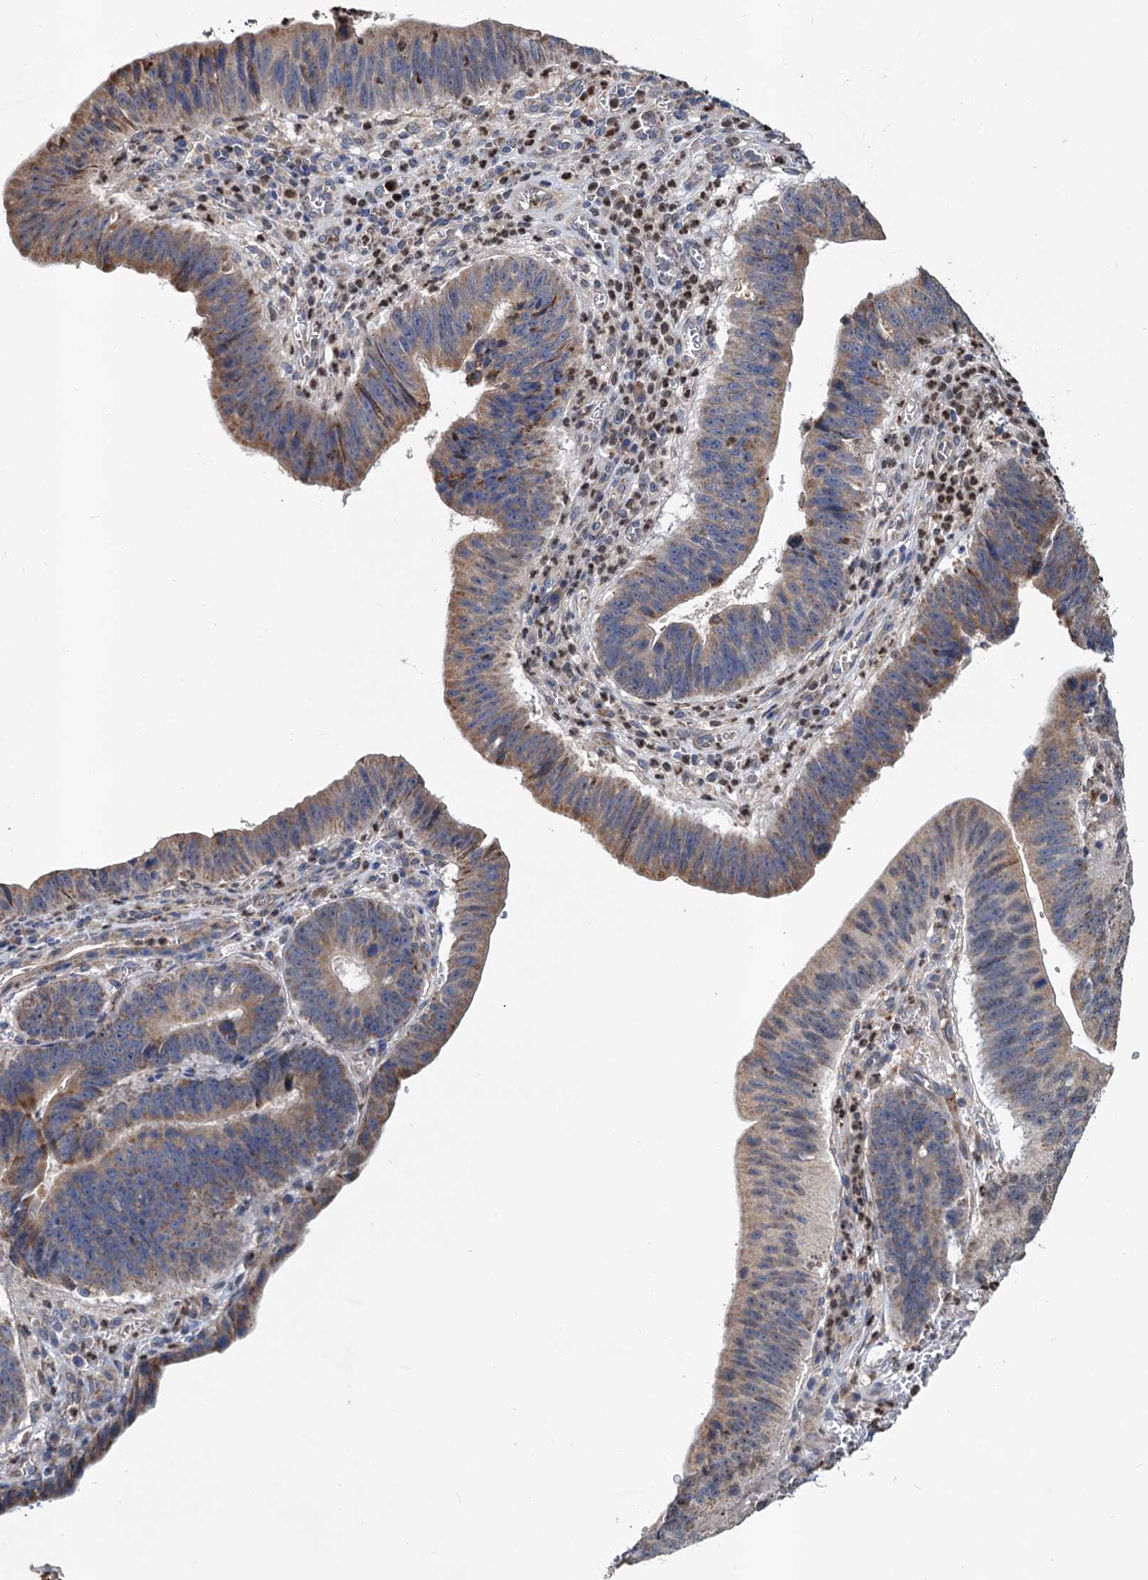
{"staining": {"intensity": "moderate", "quantity": "25%-75%", "location": "cytoplasmic/membranous"}, "tissue": "stomach cancer", "cell_type": "Tumor cells", "image_type": "cancer", "snomed": [{"axis": "morphology", "description": "Adenocarcinoma, NOS"}, {"axis": "topography", "description": "Stomach"}], "caption": "This is an image of IHC staining of stomach cancer, which shows moderate expression in the cytoplasmic/membranous of tumor cells.", "gene": "ALKBH7", "patient": {"sex": "male", "age": 59}}